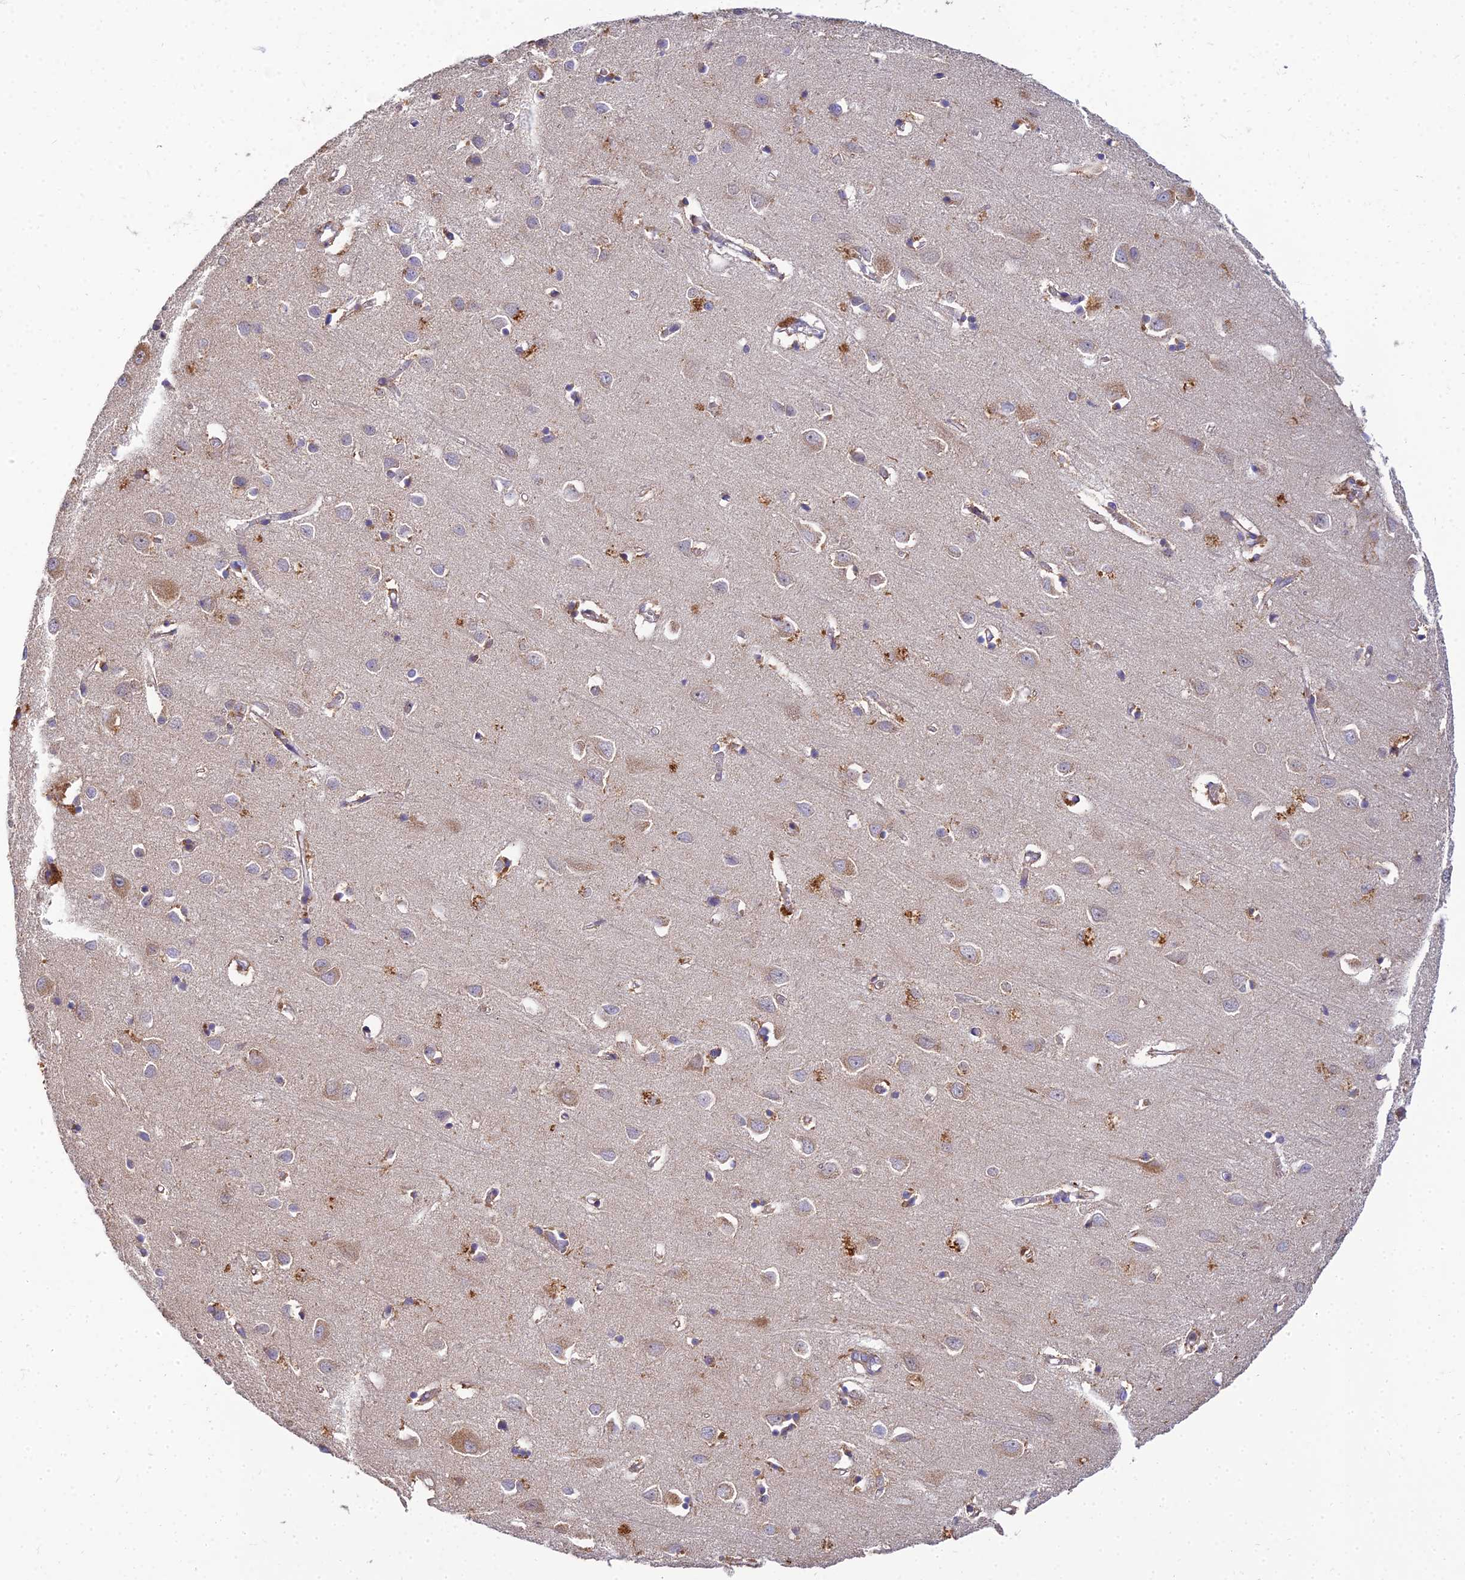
{"staining": {"intensity": "moderate", "quantity": "25%-75%", "location": "cytoplasmic/membranous"}, "tissue": "cerebral cortex", "cell_type": "Endothelial cells", "image_type": "normal", "snomed": [{"axis": "morphology", "description": "Normal tissue, NOS"}, {"axis": "topography", "description": "Cerebral cortex"}], "caption": "Immunohistochemical staining of normal cerebral cortex demonstrates moderate cytoplasmic/membranous protein positivity in about 25%-75% of endothelial cells. (DAB = brown stain, brightfield microscopy at high magnification).", "gene": "ARL8A", "patient": {"sex": "female", "age": 64}}